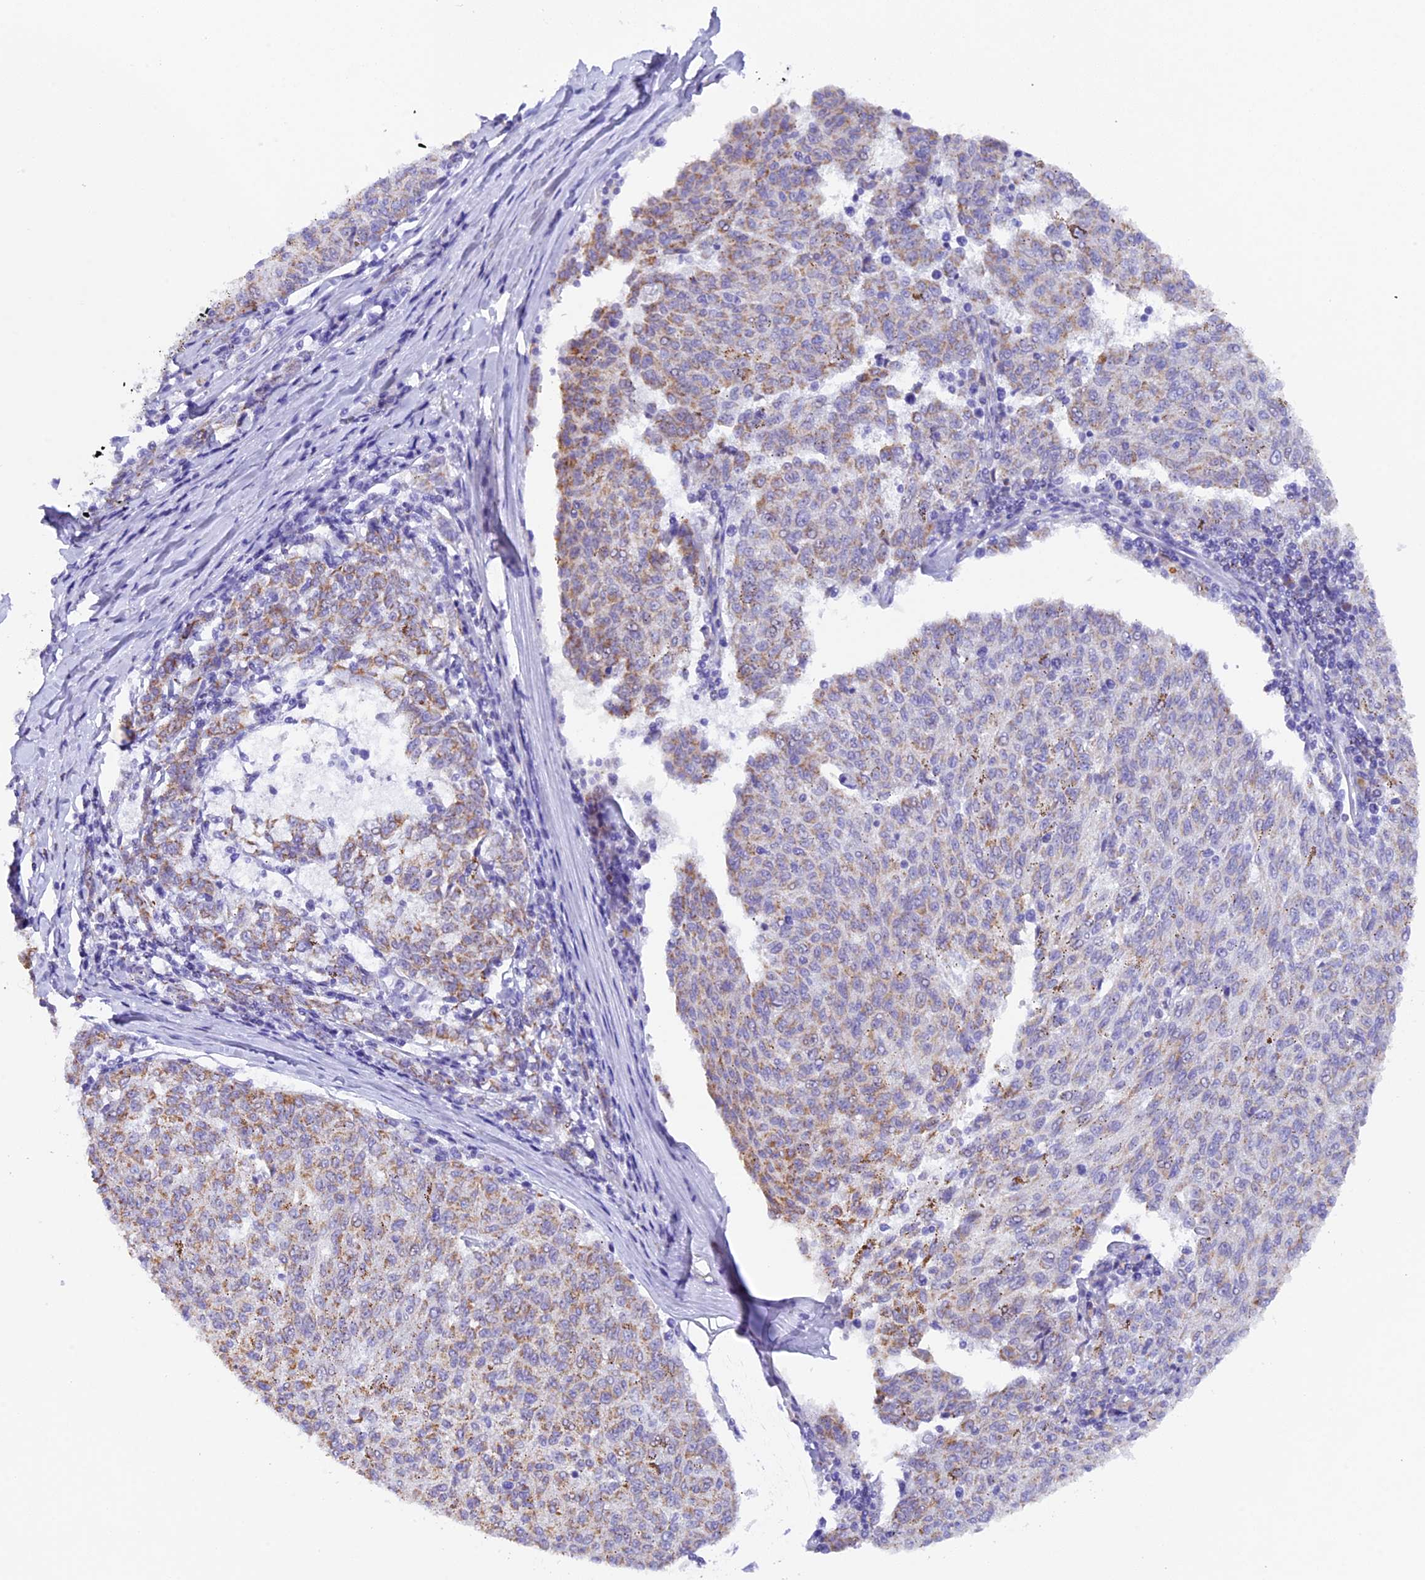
{"staining": {"intensity": "moderate", "quantity": "25%-75%", "location": "cytoplasmic/membranous"}, "tissue": "melanoma", "cell_type": "Tumor cells", "image_type": "cancer", "snomed": [{"axis": "morphology", "description": "Malignant melanoma, NOS"}, {"axis": "topography", "description": "Skin"}], "caption": "There is medium levels of moderate cytoplasmic/membranous expression in tumor cells of melanoma, as demonstrated by immunohistochemical staining (brown color).", "gene": "TFAM", "patient": {"sex": "female", "age": 72}}